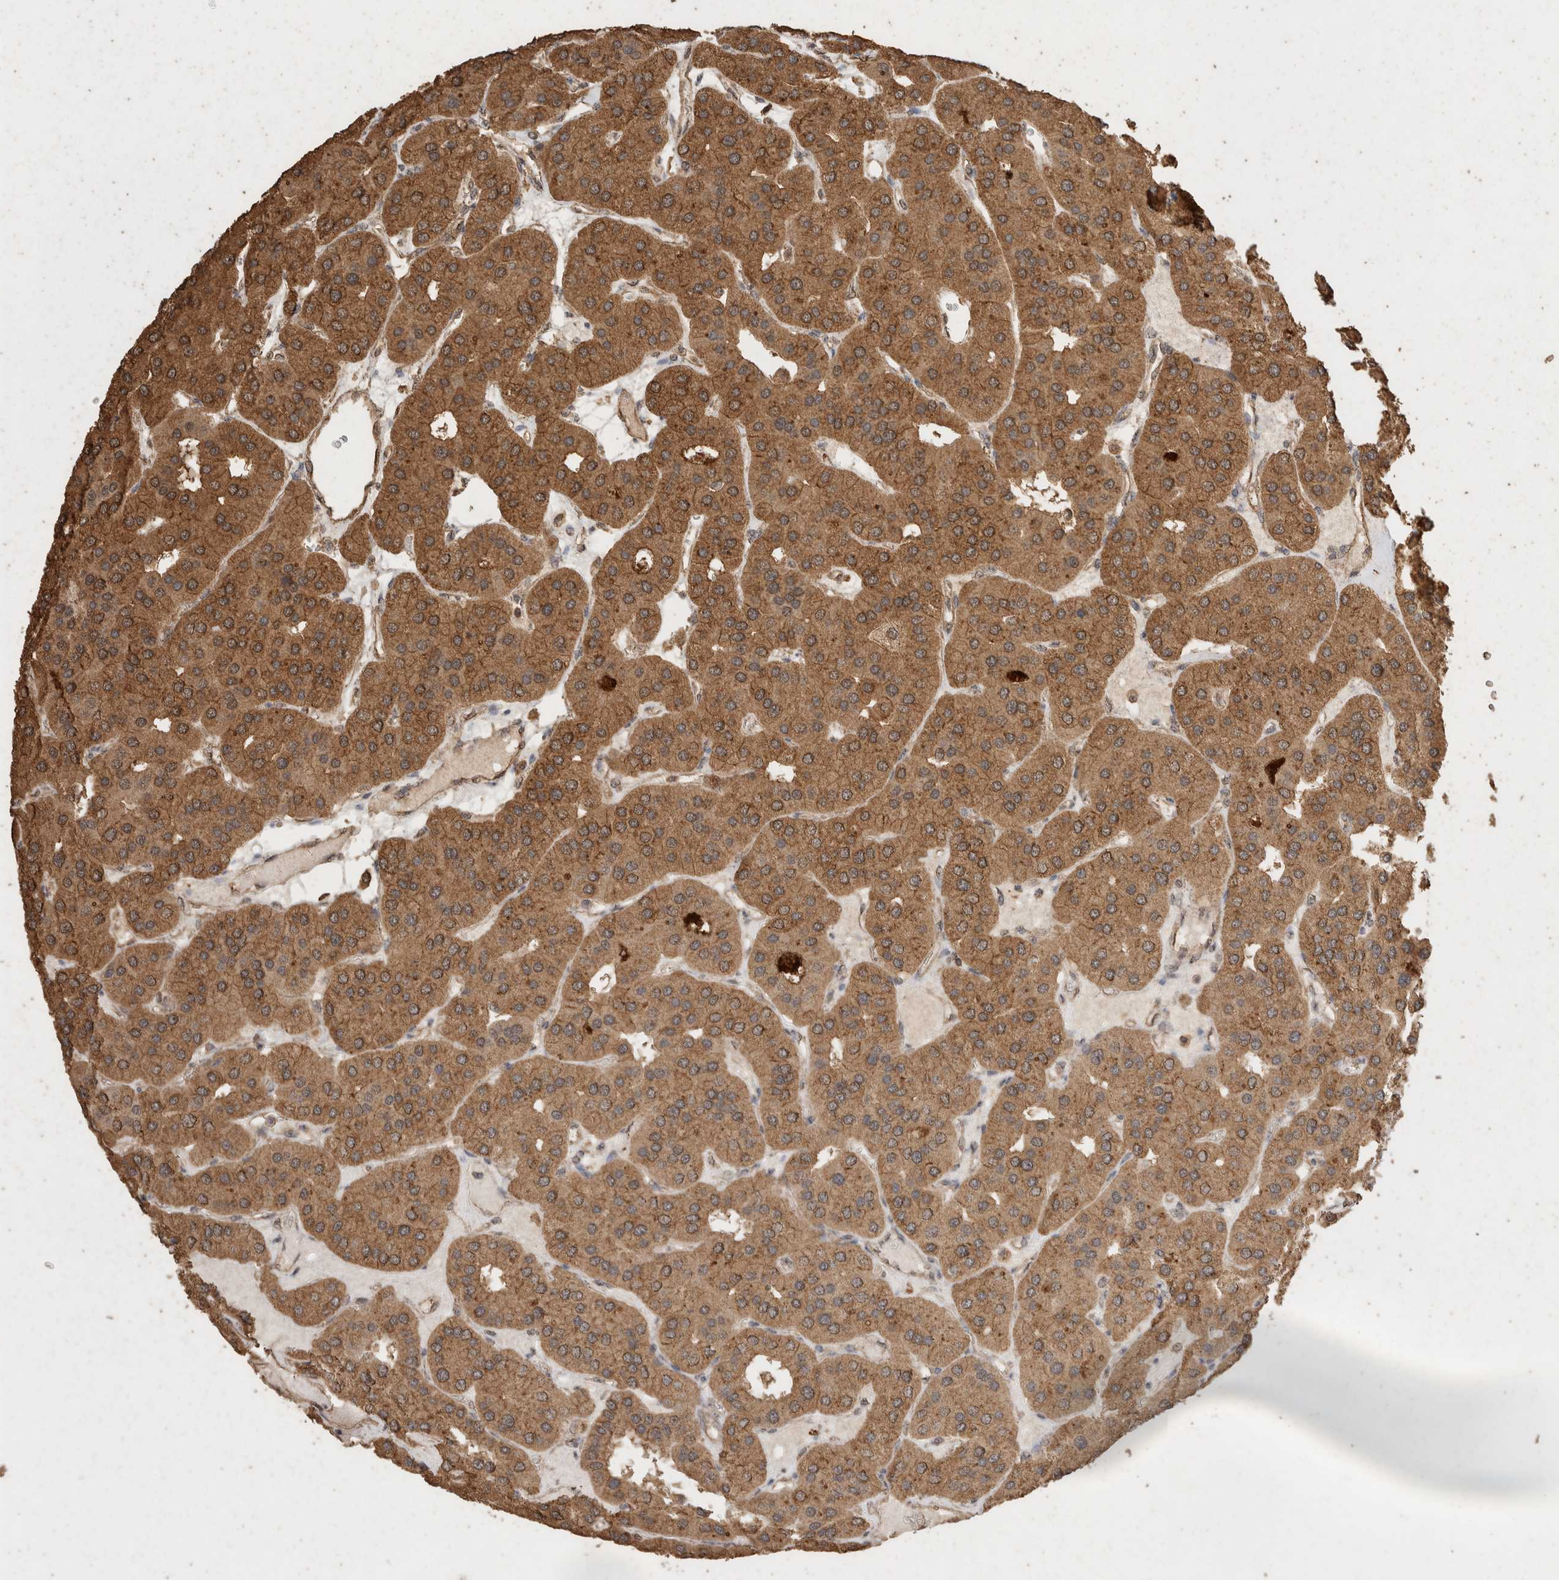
{"staining": {"intensity": "moderate", "quantity": ">75%", "location": "cytoplasmic/membranous"}, "tissue": "parathyroid gland", "cell_type": "Glandular cells", "image_type": "normal", "snomed": [{"axis": "morphology", "description": "Normal tissue, NOS"}, {"axis": "morphology", "description": "Adenoma, NOS"}, {"axis": "topography", "description": "Parathyroid gland"}], "caption": "Parathyroid gland stained with IHC displays moderate cytoplasmic/membranous staining in about >75% of glandular cells. Ihc stains the protein in brown and the nuclei are stained blue.", "gene": "CX3CL1", "patient": {"sex": "female", "age": 86}}